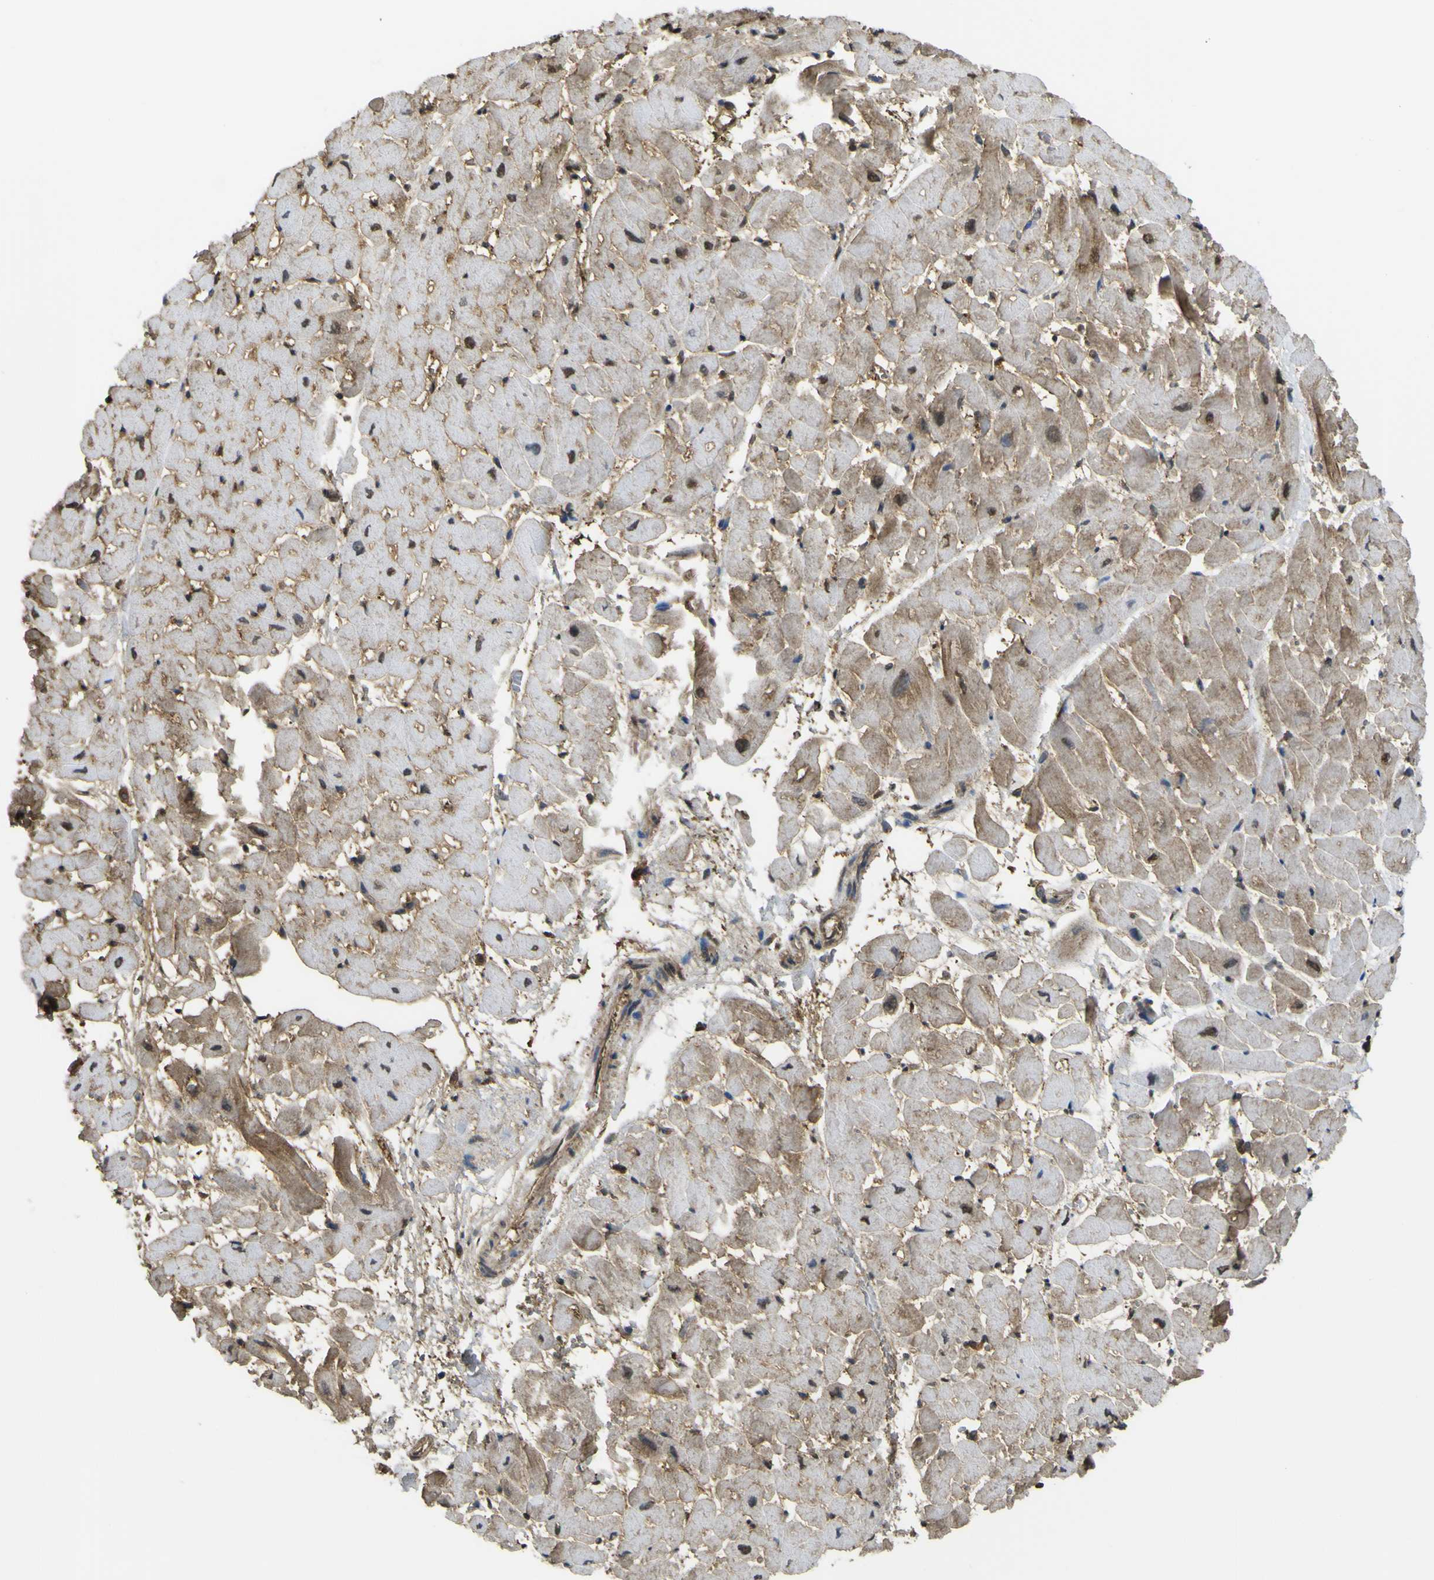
{"staining": {"intensity": "moderate", "quantity": ">75%", "location": "cytoplasmic/membranous,nuclear"}, "tissue": "heart muscle", "cell_type": "Cardiomyocytes", "image_type": "normal", "snomed": [{"axis": "morphology", "description": "Normal tissue, NOS"}, {"axis": "topography", "description": "Heart"}], "caption": "Moderate cytoplasmic/membranous,nuclear protein staining is present in approximately >75% of cardiomyocytes in heart muscle.", "gene": "YWHAG", "patient": {"sex": "male", "age": 45}}